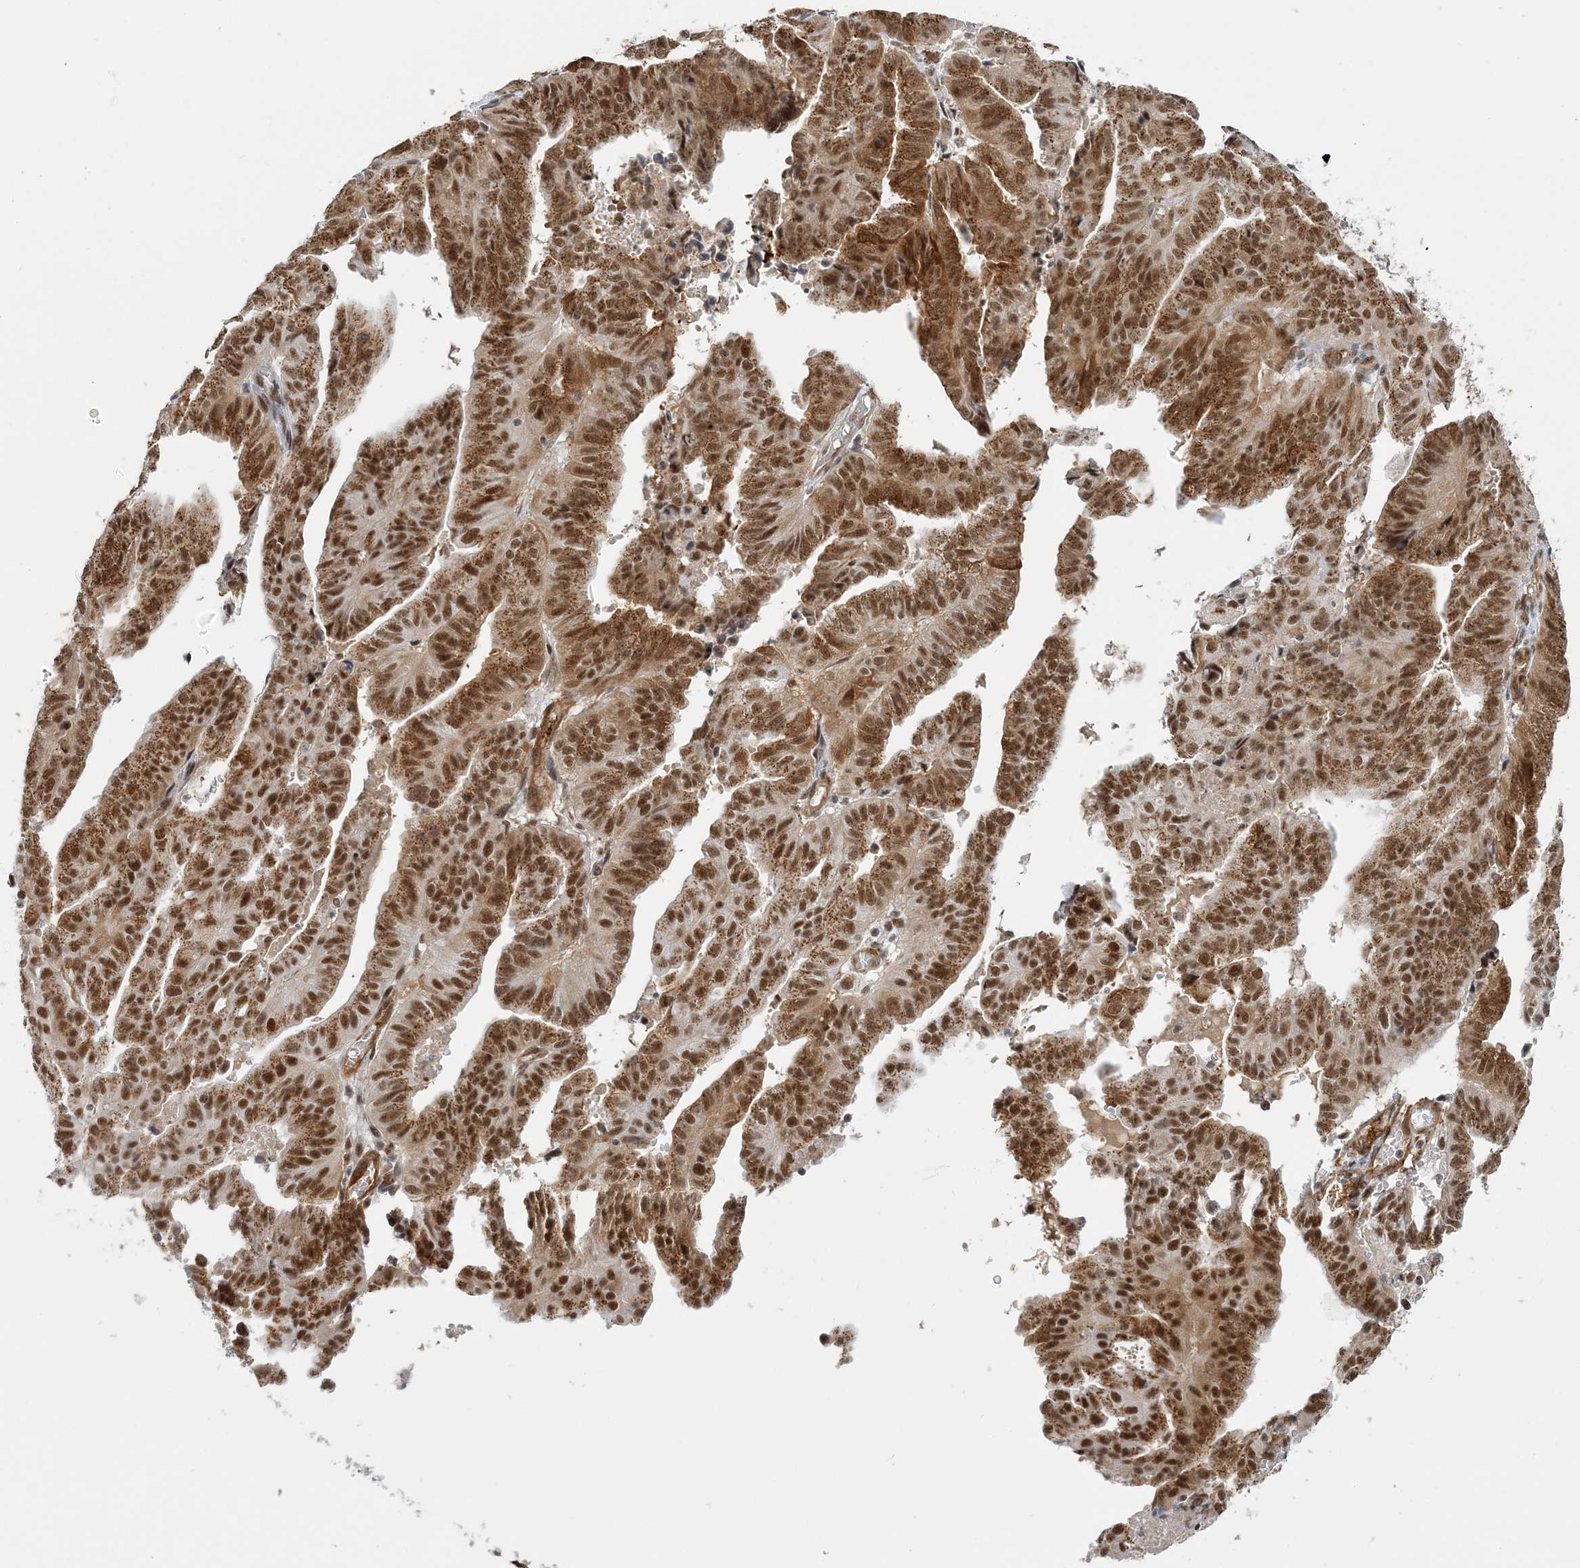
{"staining": {"intensity": "moderate", "quantity": ">75%", "location": "cytoplasmic/membranous,nuclear"}, "tissue": "endometrial cancer", "cell_type": "Tumor cells", "image_type": "cancer", "snomed": [{"axis": "morphology", "description": "Adenocarcinoma, NOS"}, {"axis": "topography", "description": "Uterus"}], "caption": "Endometrial adenocarcinoma was stained to show a protein in brown. There is medium levels of moderate cytoplasmic/membranous and nuclear expression in approximately >75% of tumor cells.", "gene": "PLRG1", "patient": {"sex": "female", "age": 77}}